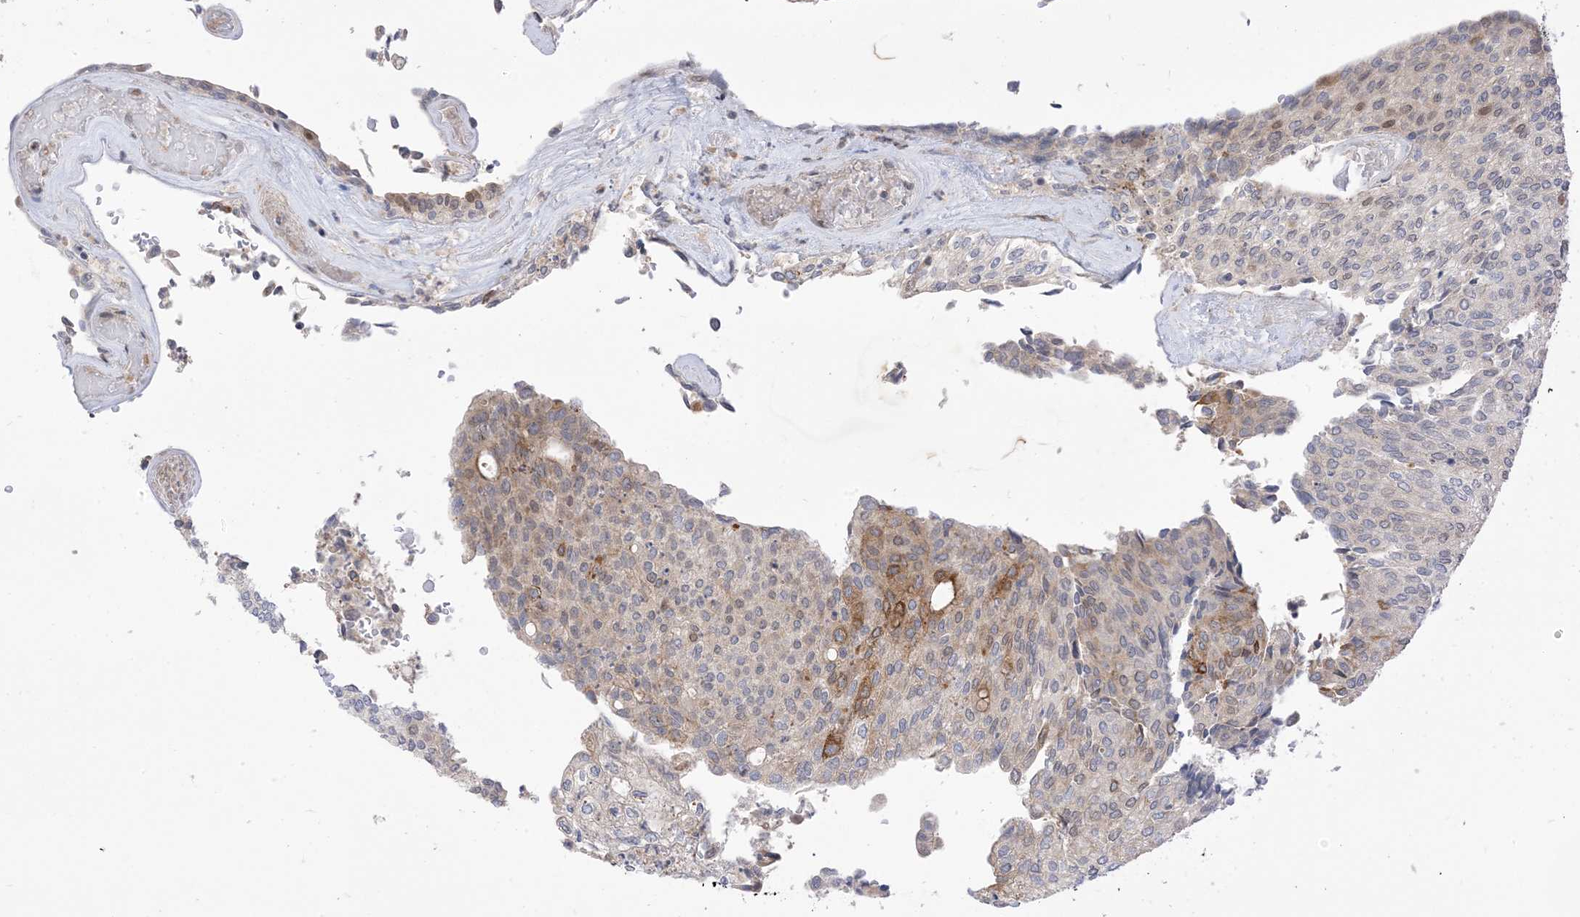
{"staining": {"intensity": "strong", "quantity": "<25%", "location": "cytoplasmic/membranous"}, "tissue": "urothelial cancer", "cell_type": "Tumor cells", "image_type": "cancer", "snomed": [{"axis": "morphology", "description": "Urothelial carcinoma, Low grade"}, {"axis": "topography", "description": "Urinary bladder"}], "caption": "High-magnification brightfield microscopy of urothelial cancer stained with DAB (brown) and counterstained with hematoxylin (blue). tumor cells exhibit strong cytoplasmic/membranous staining is present in about<25% of cells.", "gene": "TYSND1", "patient": {"sex": "female", "age": 79}}